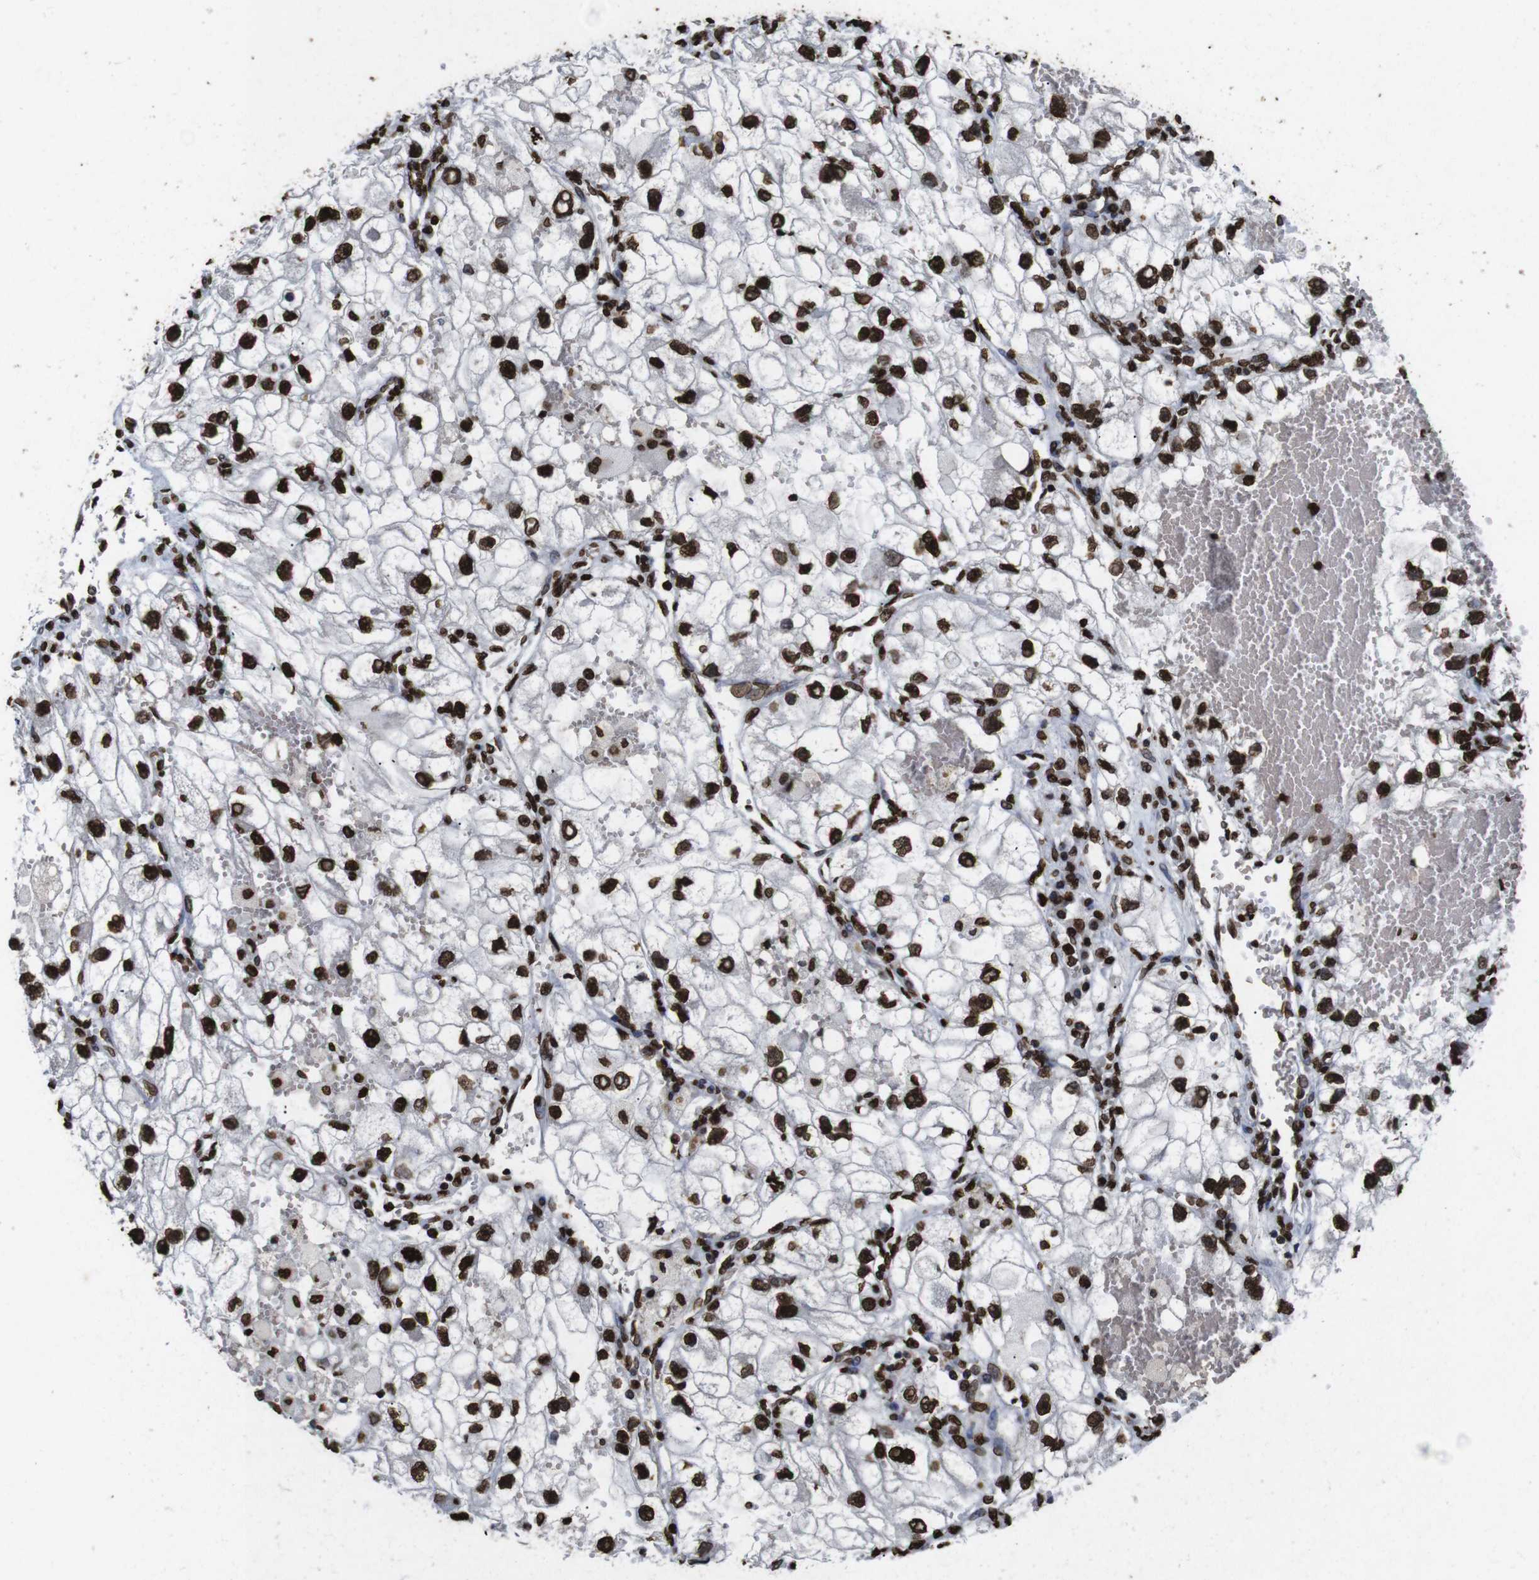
{"staining": {"intensity": "strong", "quantity": ">75%", "location": "nuclear"}, "tissue": "renal cancer", "cell_type": "Tumor cells", "image_type": "cancer", "snomed": [{"axis": "morphology", "description": "Adenocarcinoma, NOS"}, {"axis": "topography", "description": "Kidney"}], "caption": "A high amount of strong nuclear staining is seen in approximately >75% of tumor cells in renal cancer (adenocarcinoma) tissue. (Stains: DAB in brown, nuclei in blue, Microscopy: brightfield microscopy at high magnification).", "gene": "MDM2", "patient": {"sex": "female", "age": 70}}